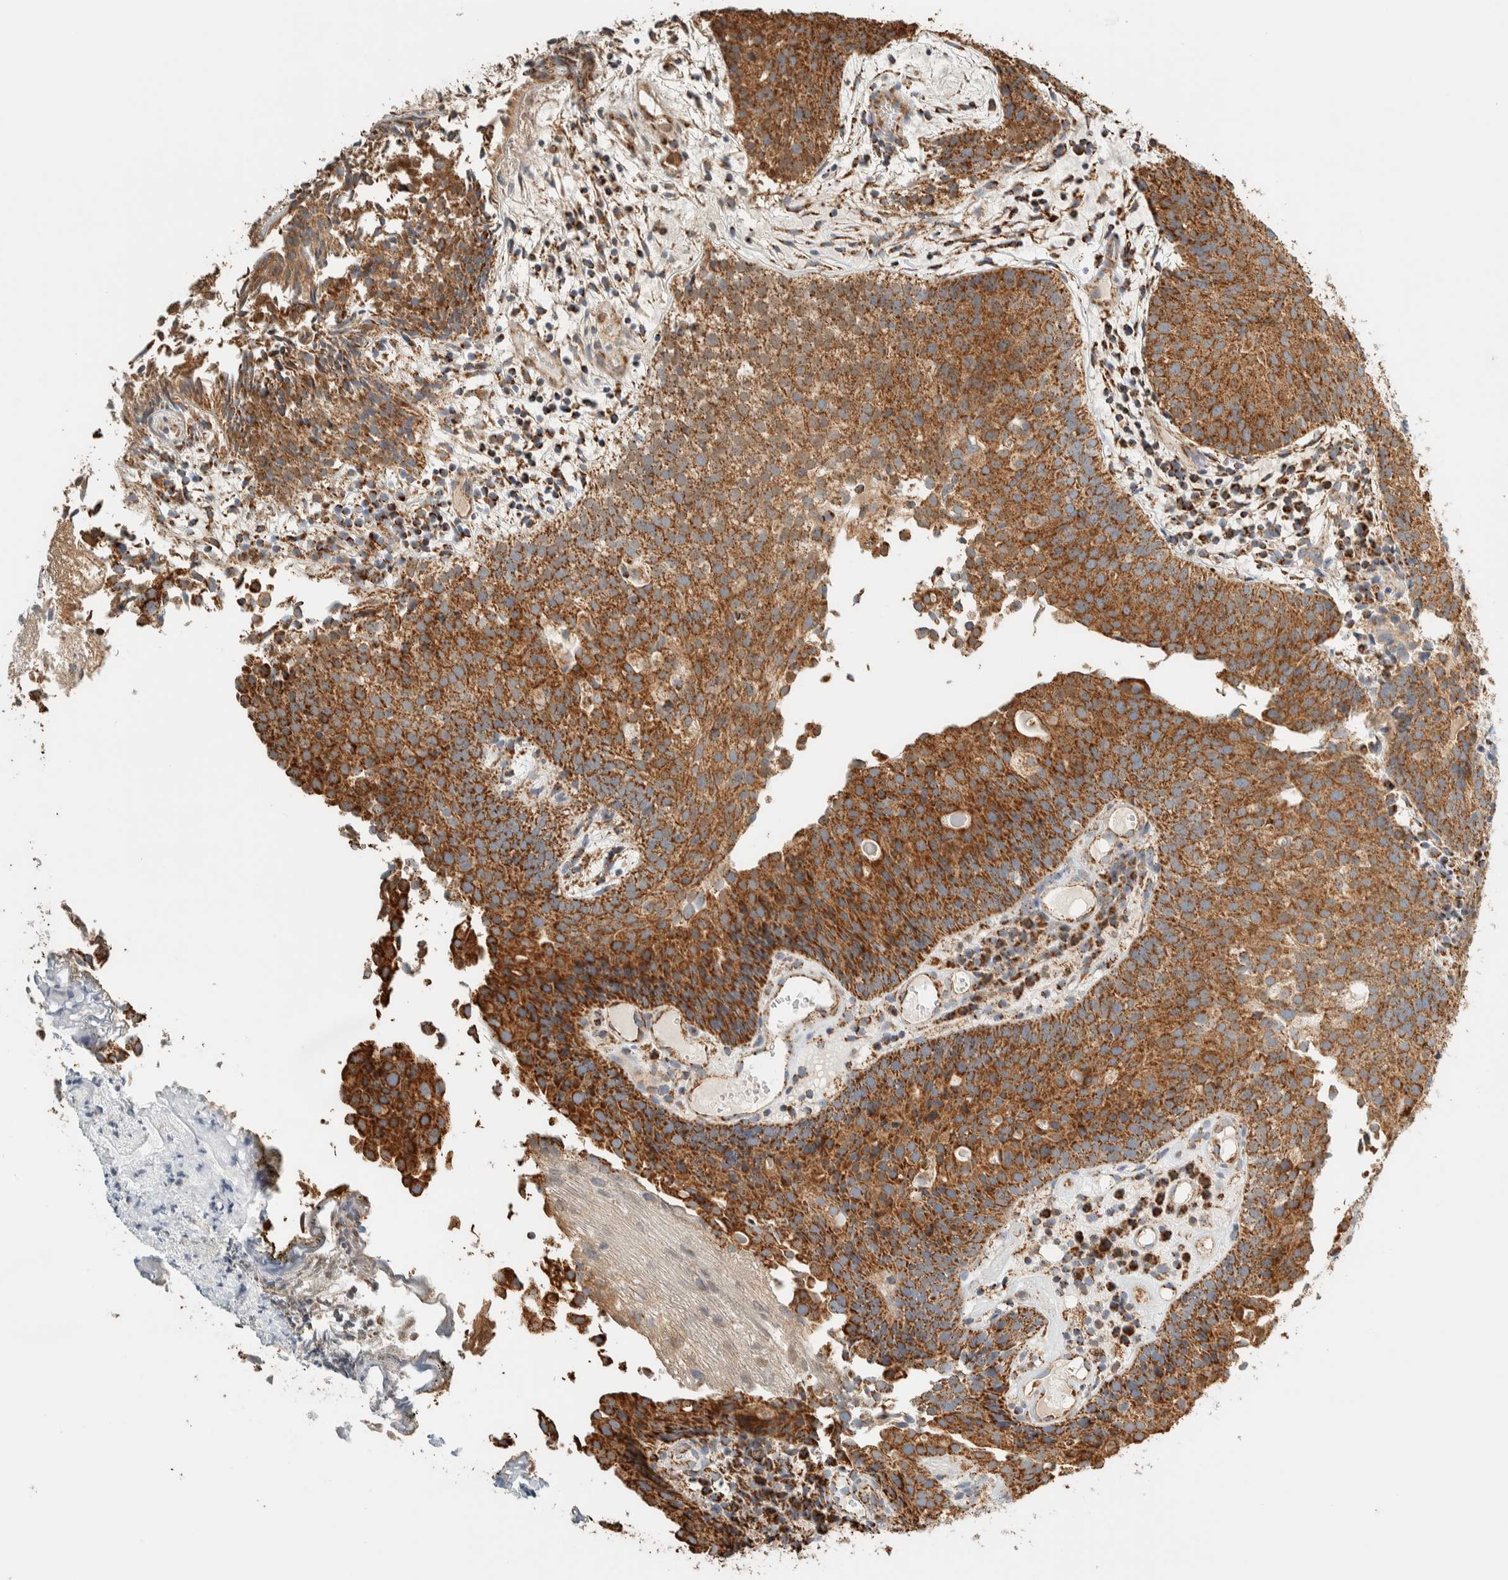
{"staining": {"intensity": "strong", "quantity": ">75%", "location": "cytoplasmic/membranous"}, "tissue": "urothelial cancer", "cell_type": "Tumor cells", "image_type": "cancer", "snomed": [{"axis": "morphology", "description": "Urothelial carcinoma, Low grade"}, {"axis": "topography", "description": "Urinary bladder"}], "caption": "Brown immunohistochemical staining in human urothelial cancer shows strong cytoplasmic/membranous staining in approximately >75% of tumor cells. The protein of interest is stained brown, and the nuclei are stained in blue (DAB IHC with brightfield microscopy, high magnification).", "gene": "ZNF454", "patient": {"sex": "male", "age": 86}}